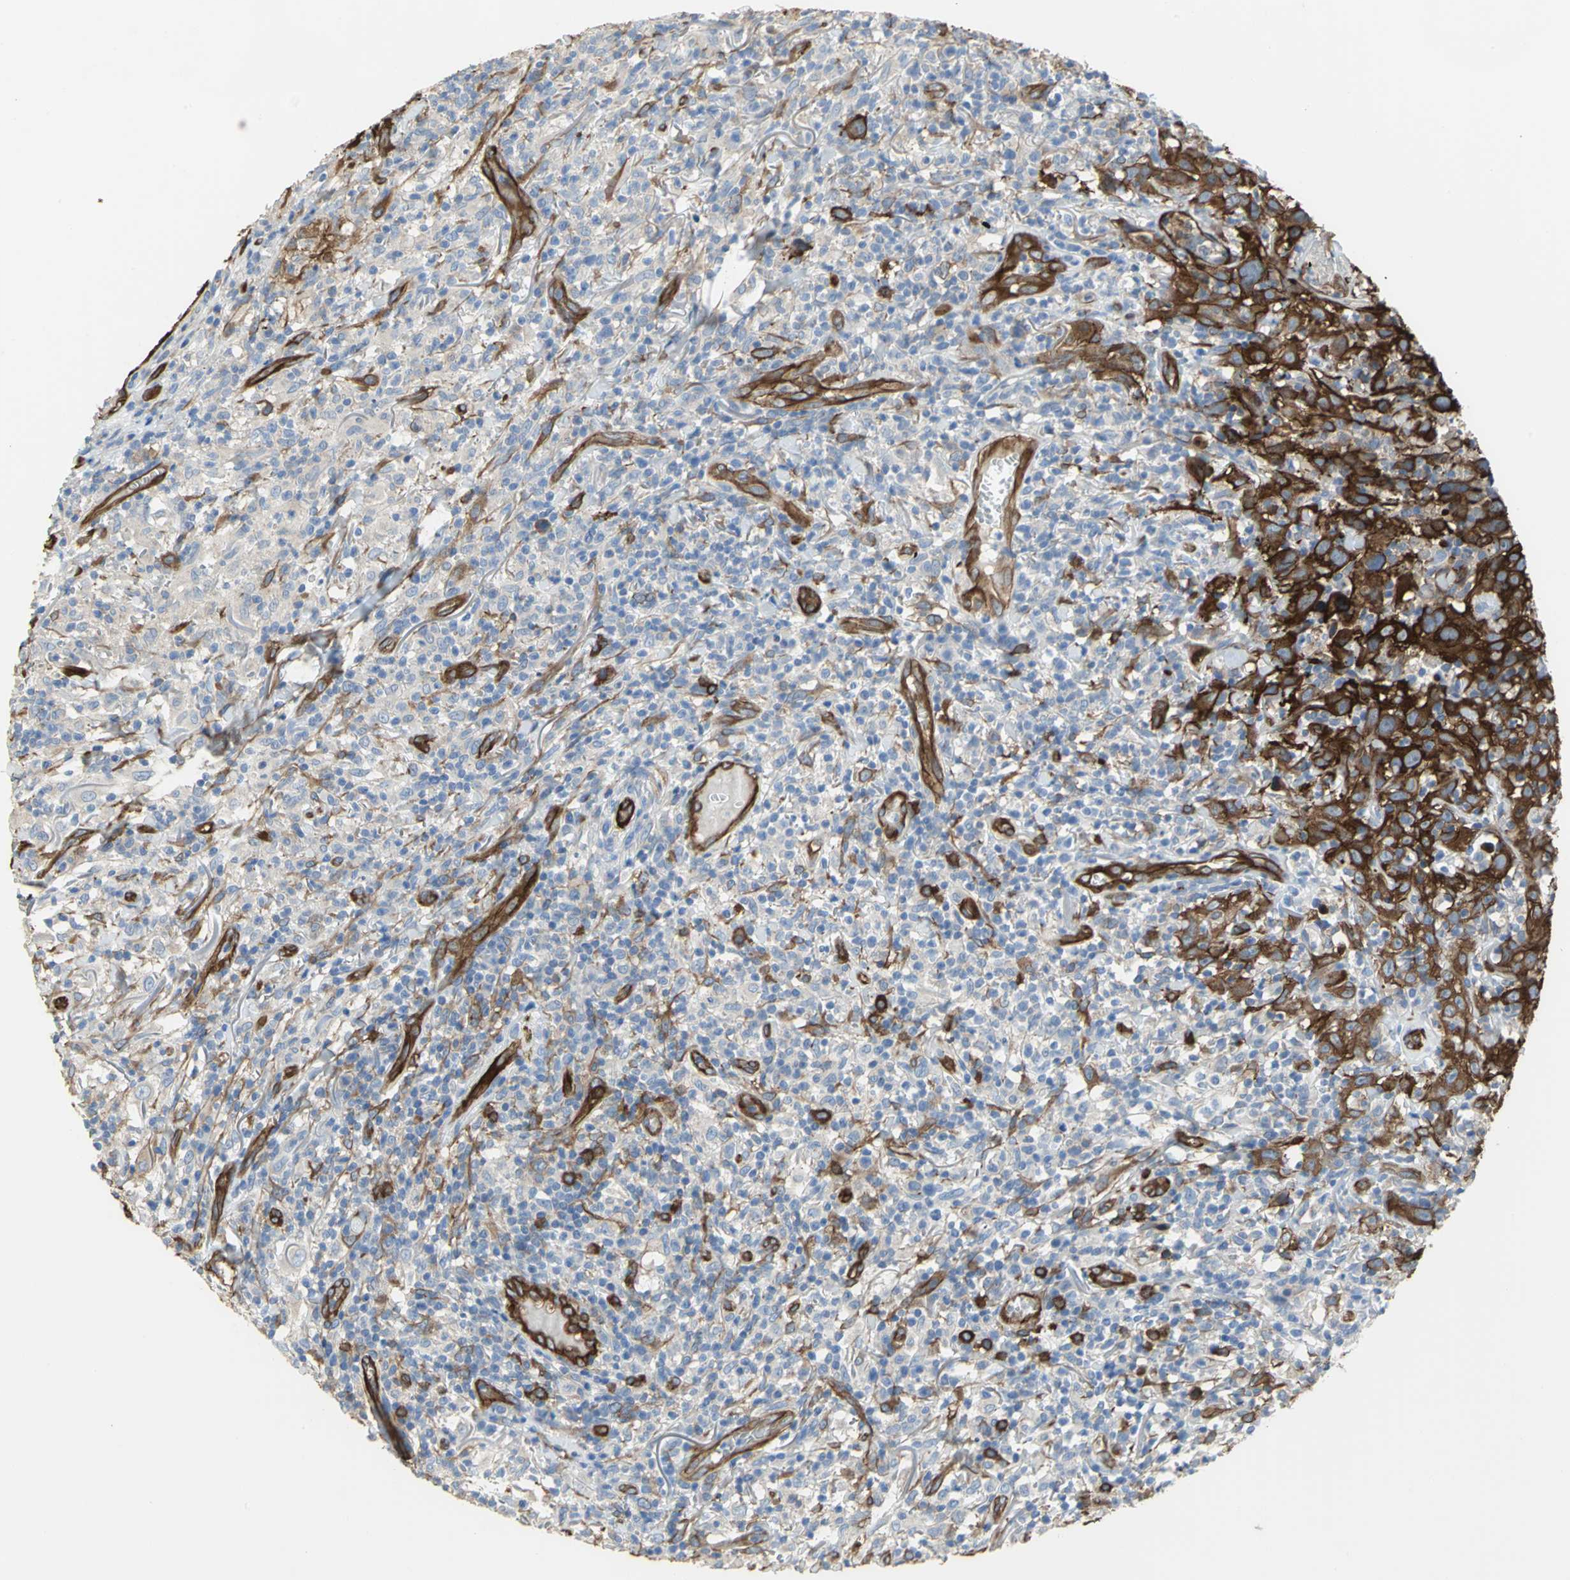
{"staining": {"intensity": "strong", "quantity": ">75%", "location": "cytoplasmic/membranous"}, "tissue": "thyroid cancer", "cell_type": "Tumor cells", "image_type": "cancer", "snomed": [{"axis": "morphology", "description": "Carcinoma, NOS"}, {"axis": "topography", "description": "Thyroid gland"}], "caption": "Immunohistochemistry (IHC) of carcinoma (thyroid) exhibits high levels of strong cytoplasmic/membranous positivity in about >75% of tumor cells. The protein is stained brown, and the nuclei are stained in blue (DAB (3,3'-diaminobenzidine) IHC with brightfield microscopy, high magnification).", "gene": "FLNB", "patient": {"sex": "female", "age": 77}}